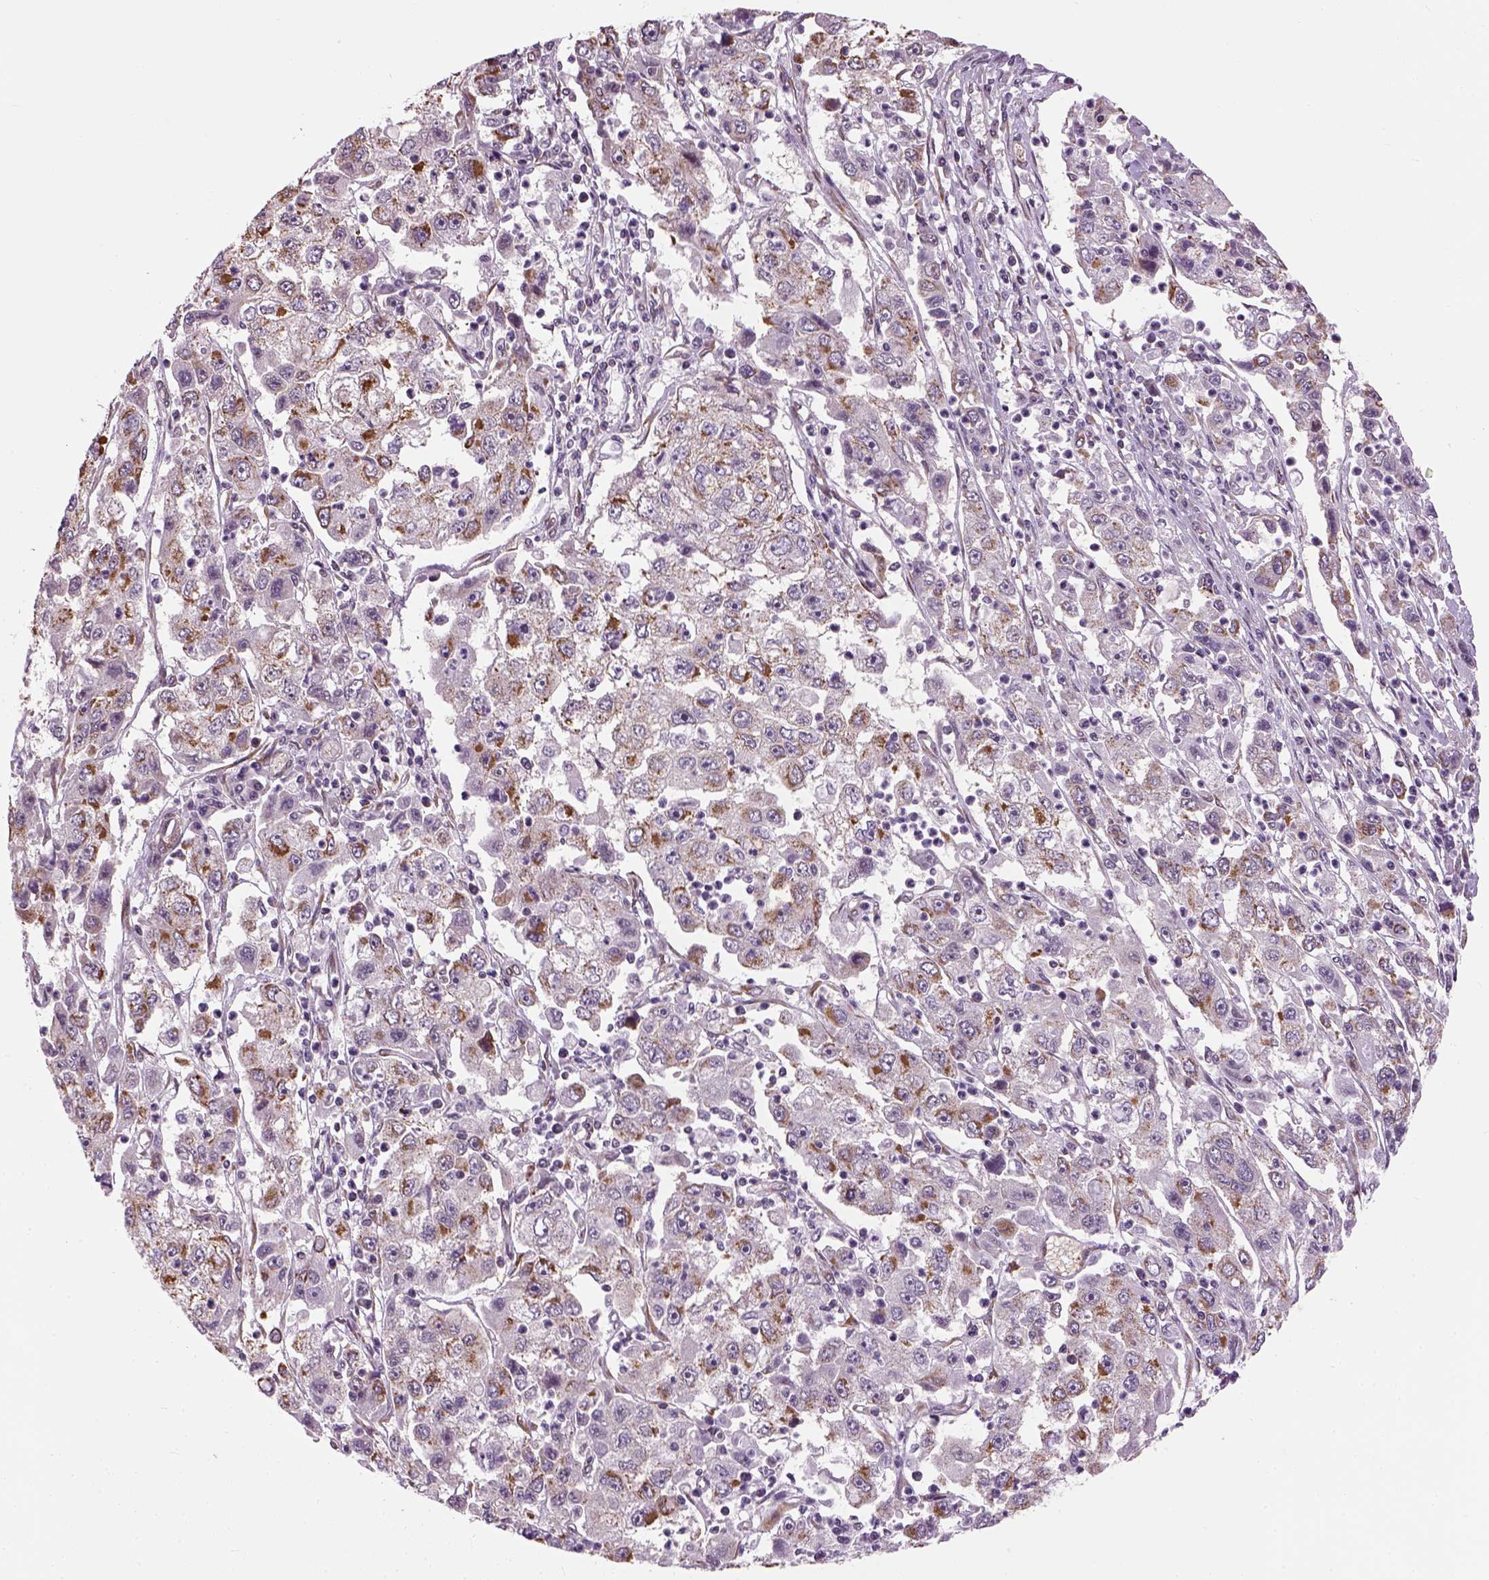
{"staining": {"intensity": "moderate", "quantity": "25%-75%", "location": "cytoplasmic/membranous"}, "tissue": "cervical cancer", "cell_type": "Tumor cells", "image_type": "cancer", "snomed": [{"axis": "morphology", "description": "Squamous cell carcinoma, NOS"}, {"axis": "topography", "description": "Cervix"}], "caption": "The immunohistochemical stain shows moderate cytoplasmic/membranous positivity in tumor cells of cervical cancer (squamous cell carcinoma) tissue.", "gene": "XK", "patient": {"sex": "female", "age": 36}}